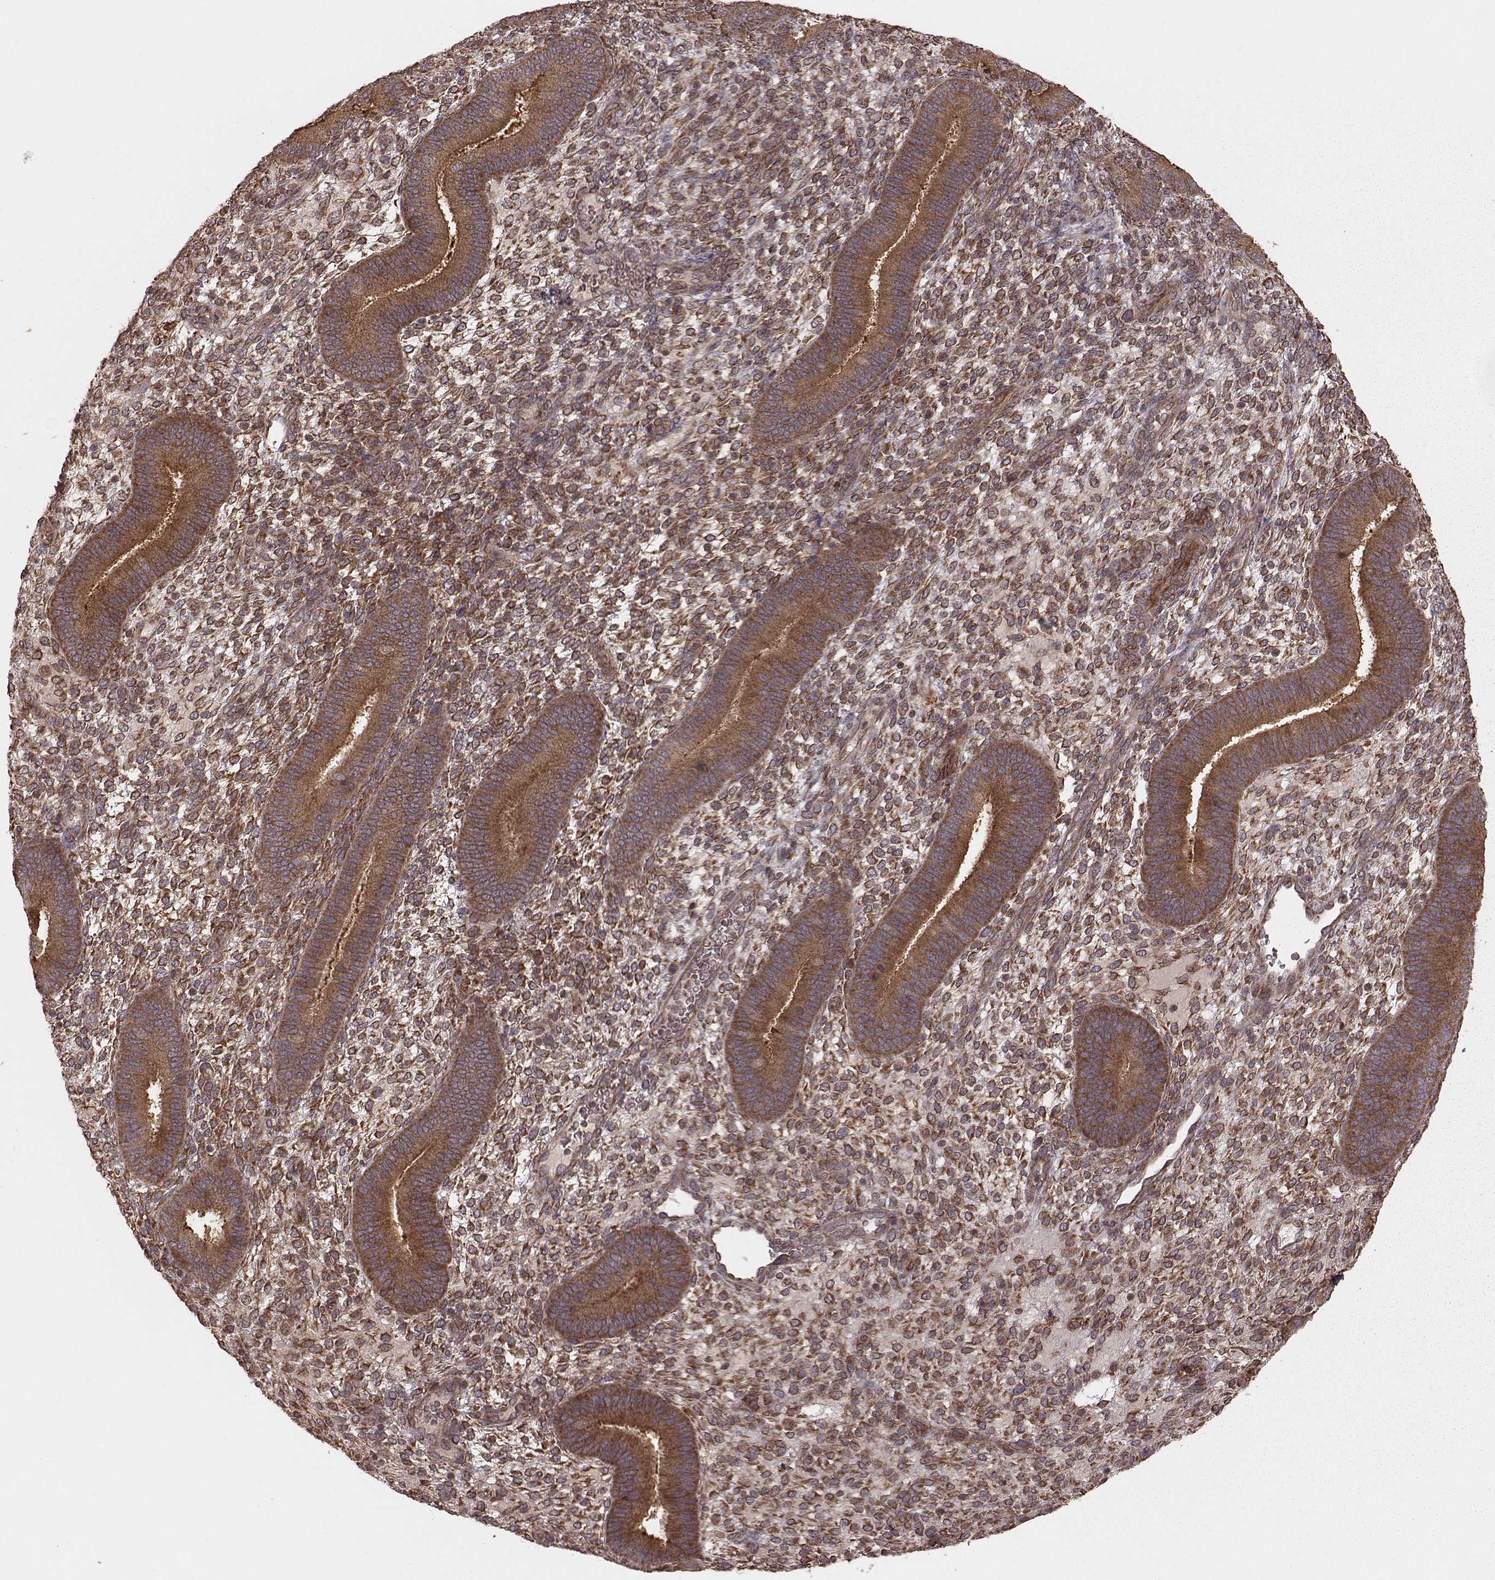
{"staining": {"intensity": "strong", "quantity": "25%-75%", "location": "cytoplasmic/membranous"}, "tissue": "endometrium", "cell_type": "Cells in endometrial stroma", "image_type": "normal", "snomed": [{"axis": "morphology", "description": "Normal tissue, NOS"}, {"axis": "topography", "description": "Endometrium"}], "caption": "Endometrium stained with immunohistochemistry exhibits strong cytoplasmic/membranous expression in approximately 25%-75% of cells in endometrial stroma.", "gene": "AGPAT1", "patient": {"sex": "female", "age": 39}}